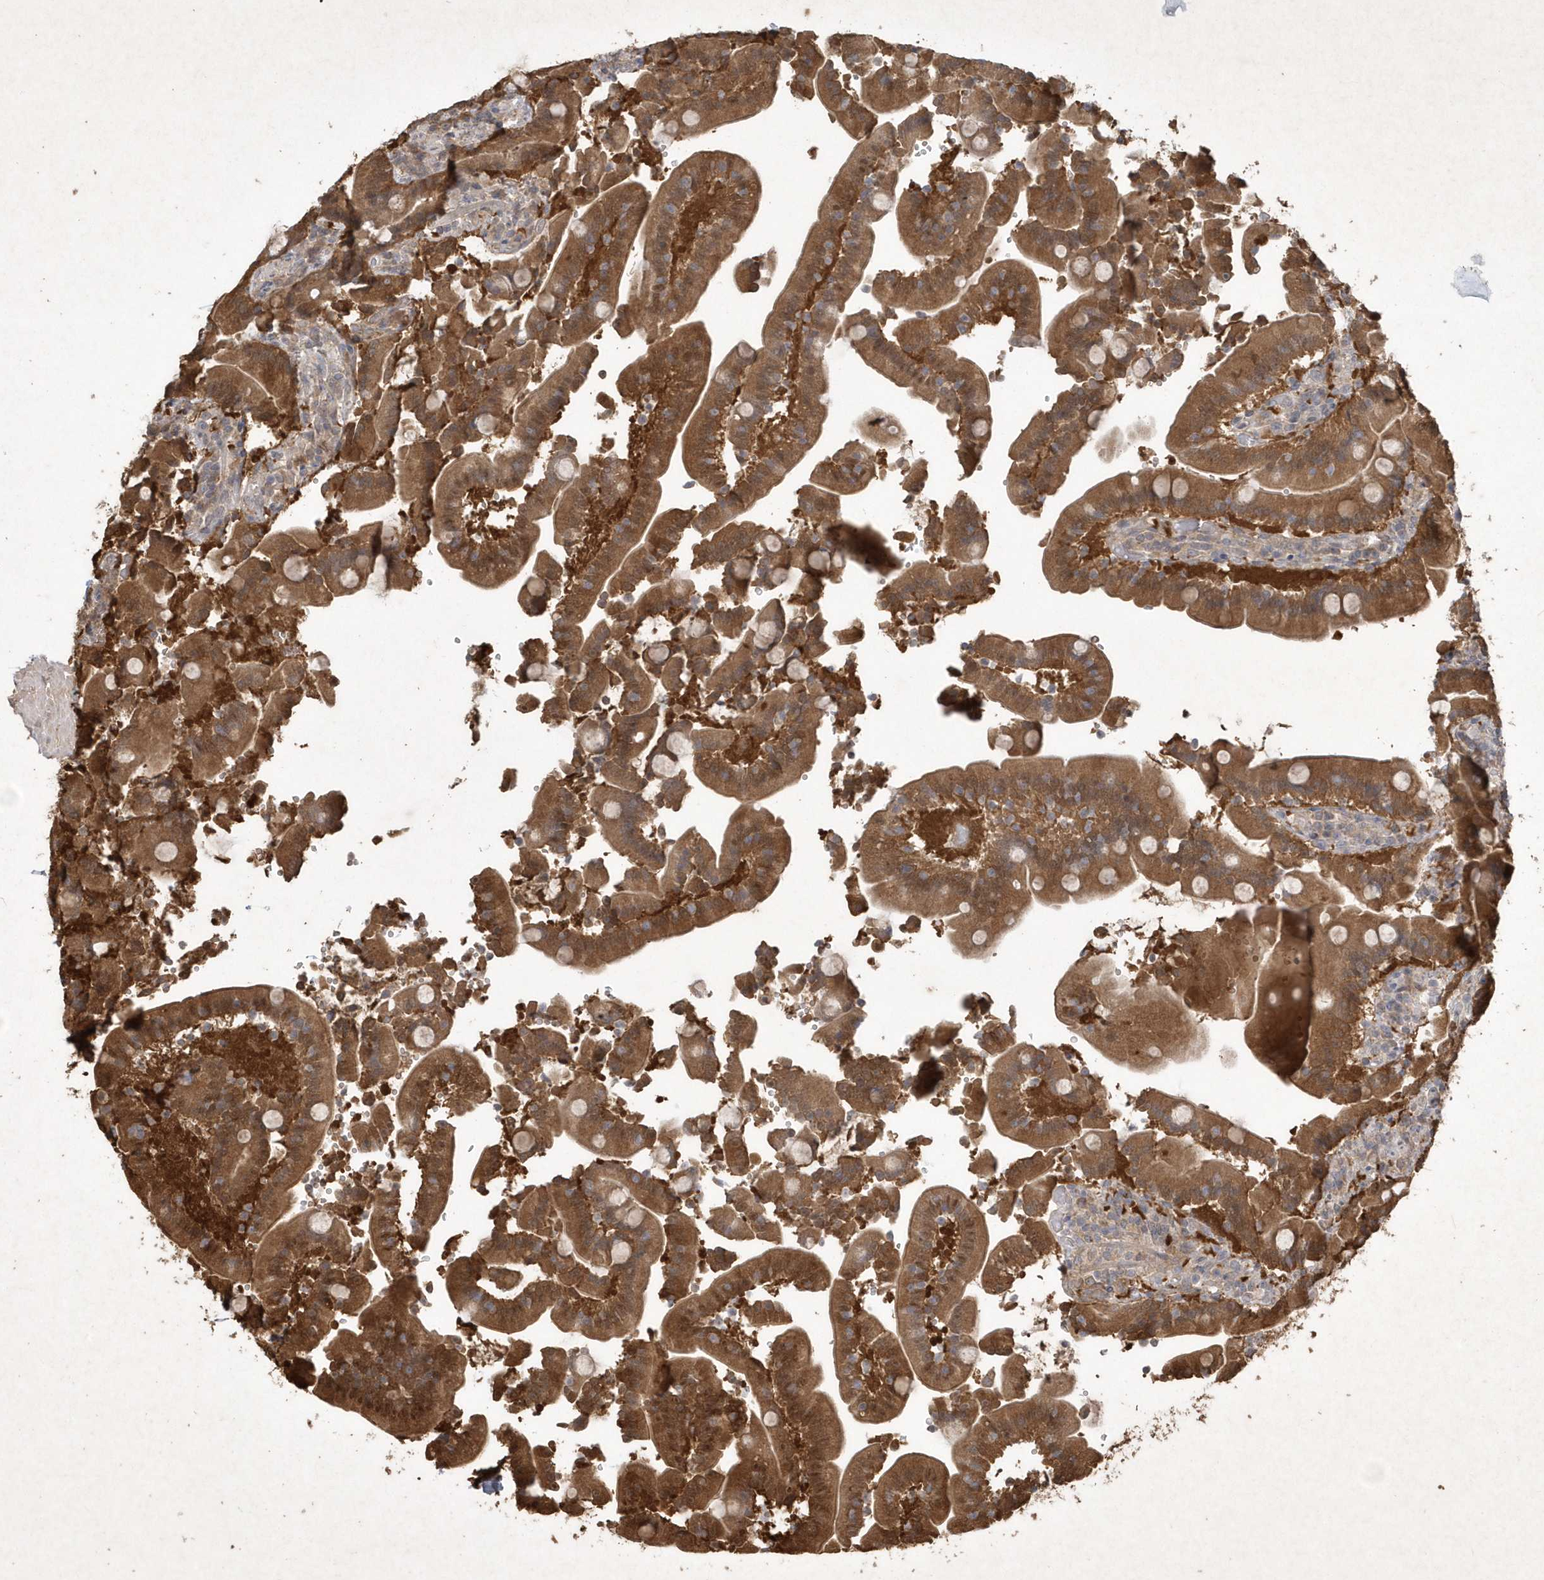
{"staining": {"intensity": "moderate", "quantity": ">75%", "location": "cytoplasmic/membranous"}, "tissue": "duodenum", "cell_type": "Glandular cells", "image_type": "normal", "snomed": [{"axis": "morphology", "description": "Normal tissue, NOS"}, {"axis": "topography", "description": "Duodenum"}], "caption": "Protein staining of unremarkable duodenum demonstrates moderate cytoplasmic/membranous staining in about >75% of glandular cells.", "gene": "AKR7A2", "patient": {"sex": "female", "age": 62}}